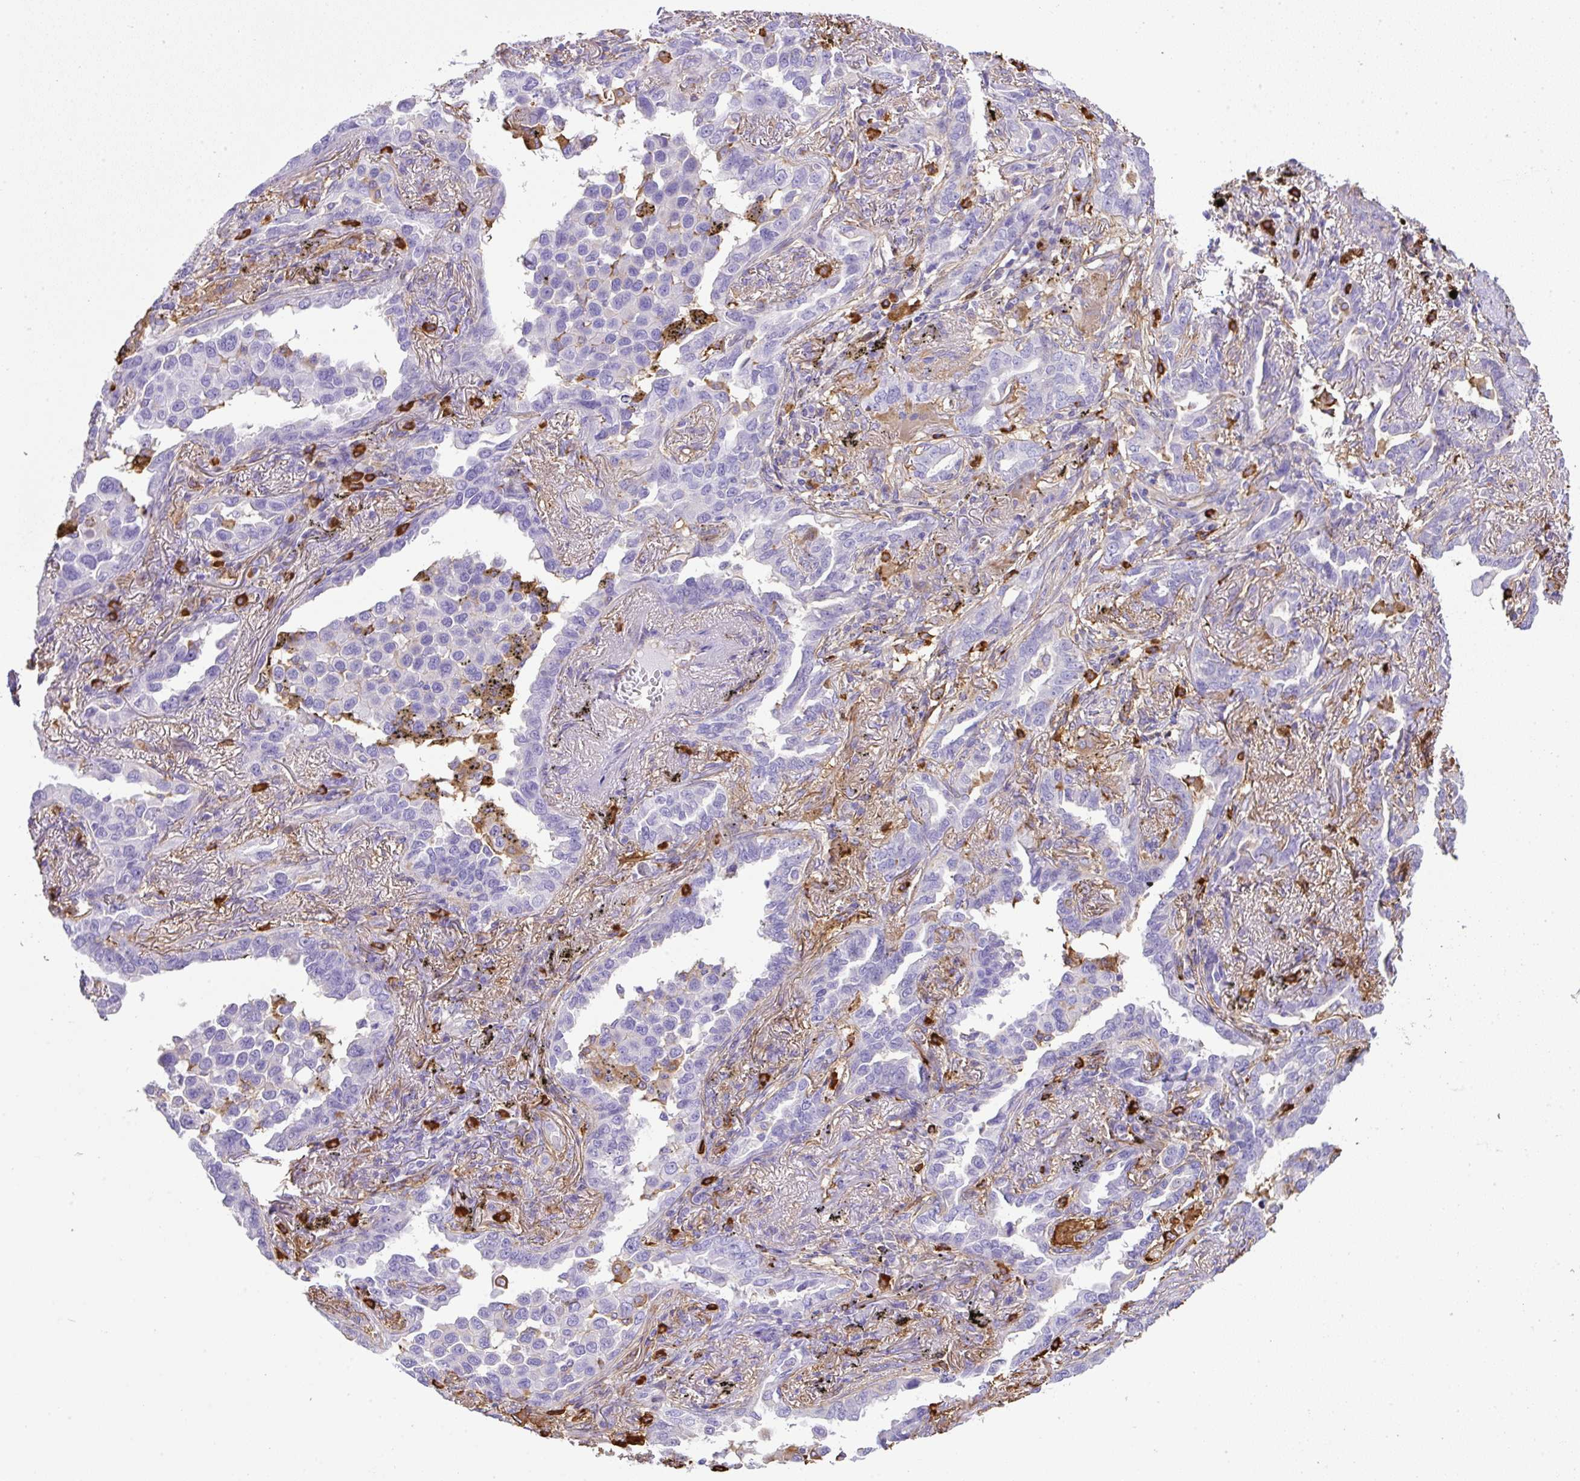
{"staining": {"intensity": "negative", "quantity": "none", "location": "none"}, "tissue": "lung cancer", "cell_type": "Tumor cells", "image_type": "cancer", "snomed": [{"axis": "morphology", "description": "Adenocarcinoma, NOS"}, {"axis": "topography", "description": "Lung"}], "caption": "The immunohistochemistry (IHC) histopathology image has no significant expression in tumor cells of lung cancer (adenocarcinoma) tissue. The staining is performed using DAB (3,3'-diaminobenzidine) brown chromogen with nuclei counter-stained in using hematoxylin.", "gene": "MAGEB5", "patient": {"sex": "male", "age": 67}}